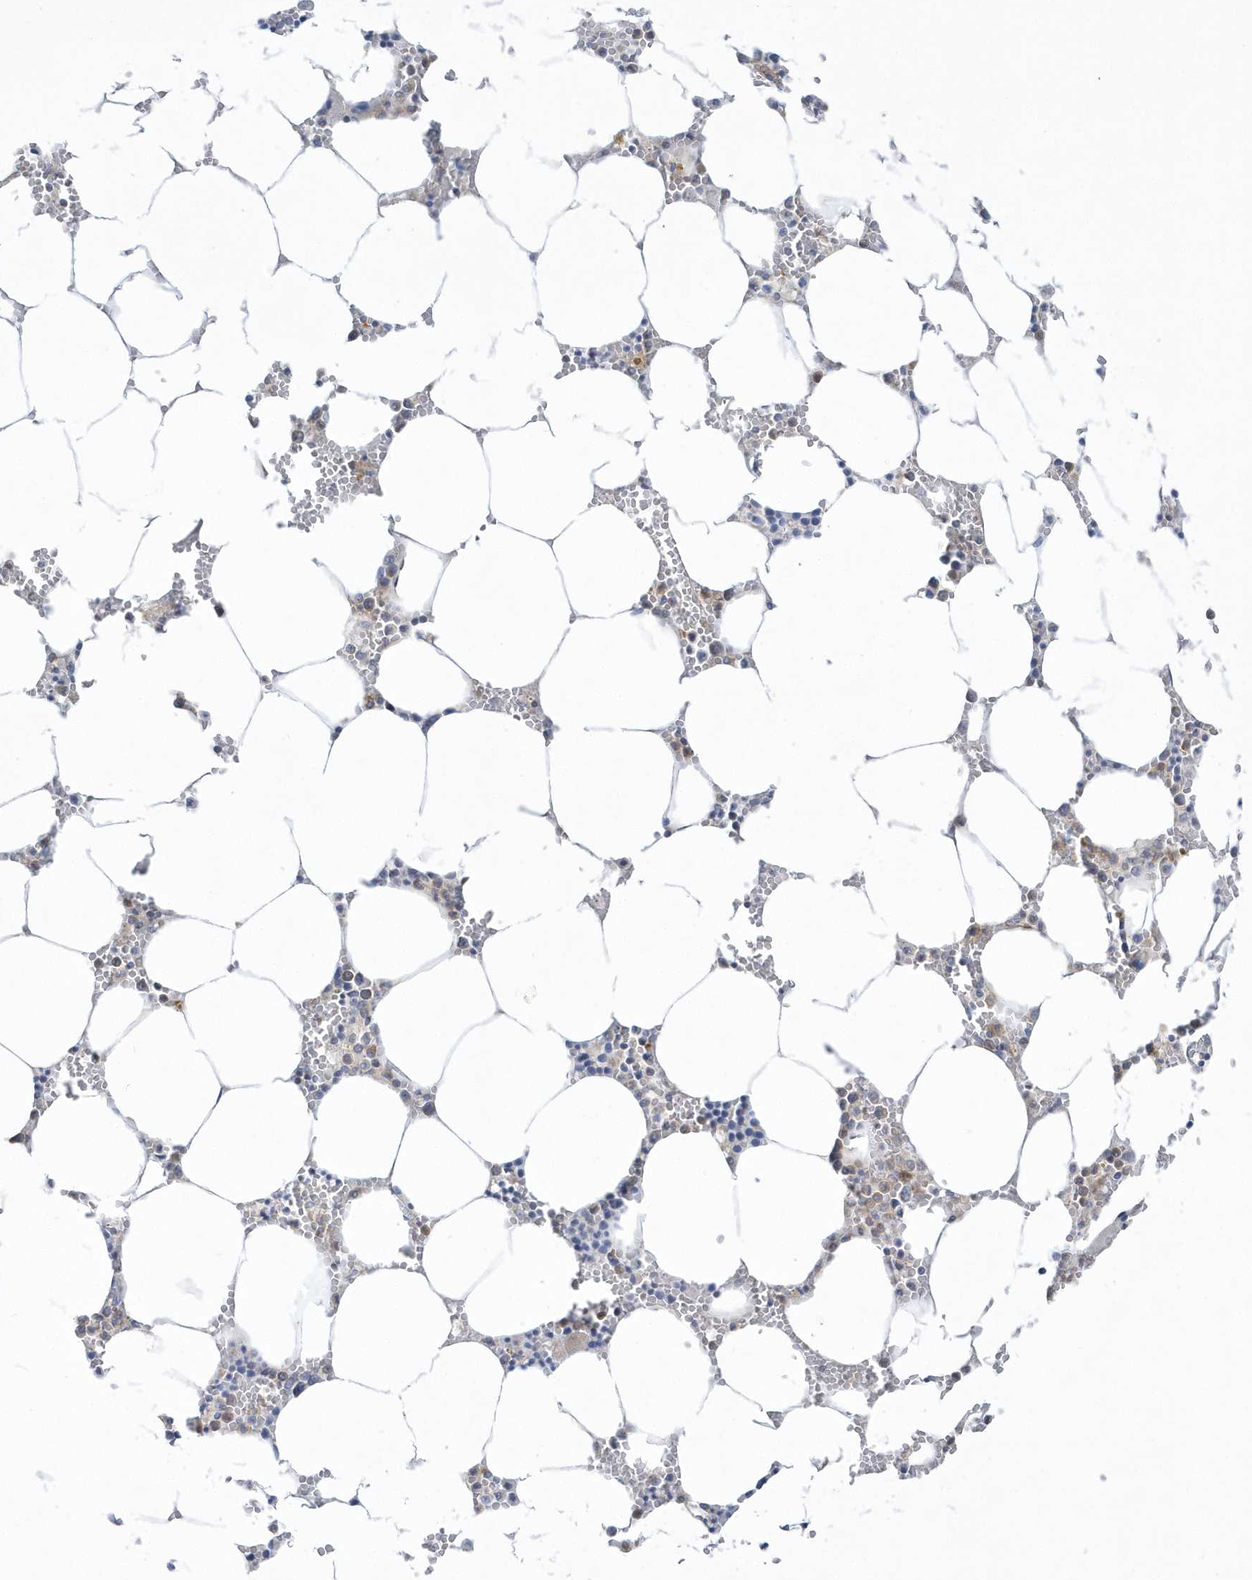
{"staining": {"intensity": "moderate", "quantity": "<25%", "location": "cytoplasmic/membranous"}, "tissue": "bone marrow", "cell_type": "Hematopoietic cells", "image_type": "normal", "snomed": [{"axis": "morphology", "description": "Normal tissue, NOS"}, {"axis": "topography", "description": "Bone marrow"}], "caption": "Moderate cytoplasmic/membranous expression for a protein is present in approximately <25% of hematopoietic cells of unremarkable bone marrow using IHC.", "gene": "DNAJC18", "patient": {"sex": "male", "age": 70}}